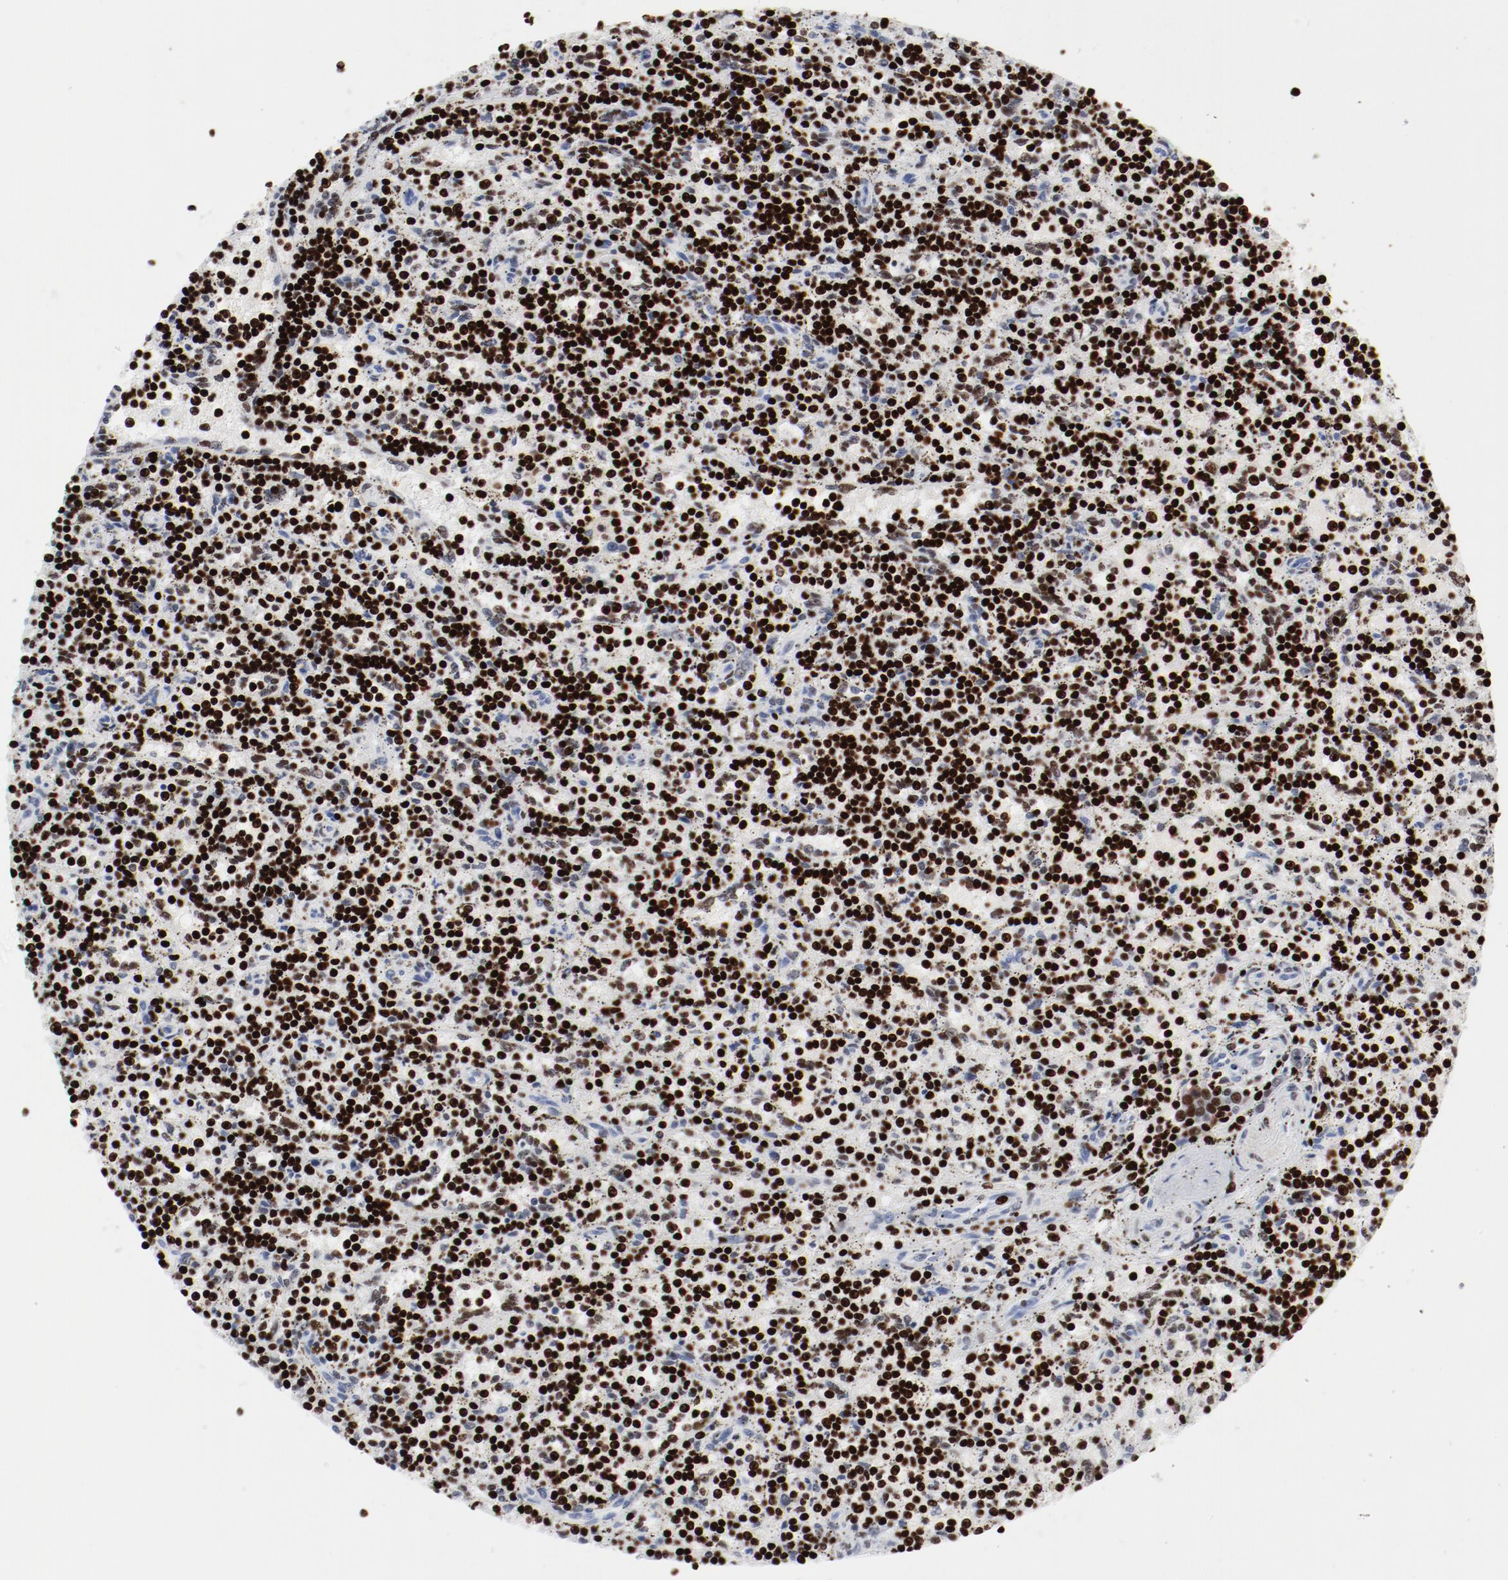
{"staining": {"intensity": "strong", "quantity": ">75%", "location": "nuclear"}, "tissue": "lymphoma", "cell_type": "Tumor cells", "image_type": "cancer", "snomed": [{"axis": "morphology", "description": "Malignant lymphoma, non-Hodgkin's type, Low grade"}, {"axis": "topography", "description": "Spleen"}], "caption": "Immunohistochemical staining of human lymphoma reveals high levels of strong nuclear protein expression in about >75% of tumor cells.", "gene": "SMARCC2", "patient": {"sex": "male", "age": 73}}